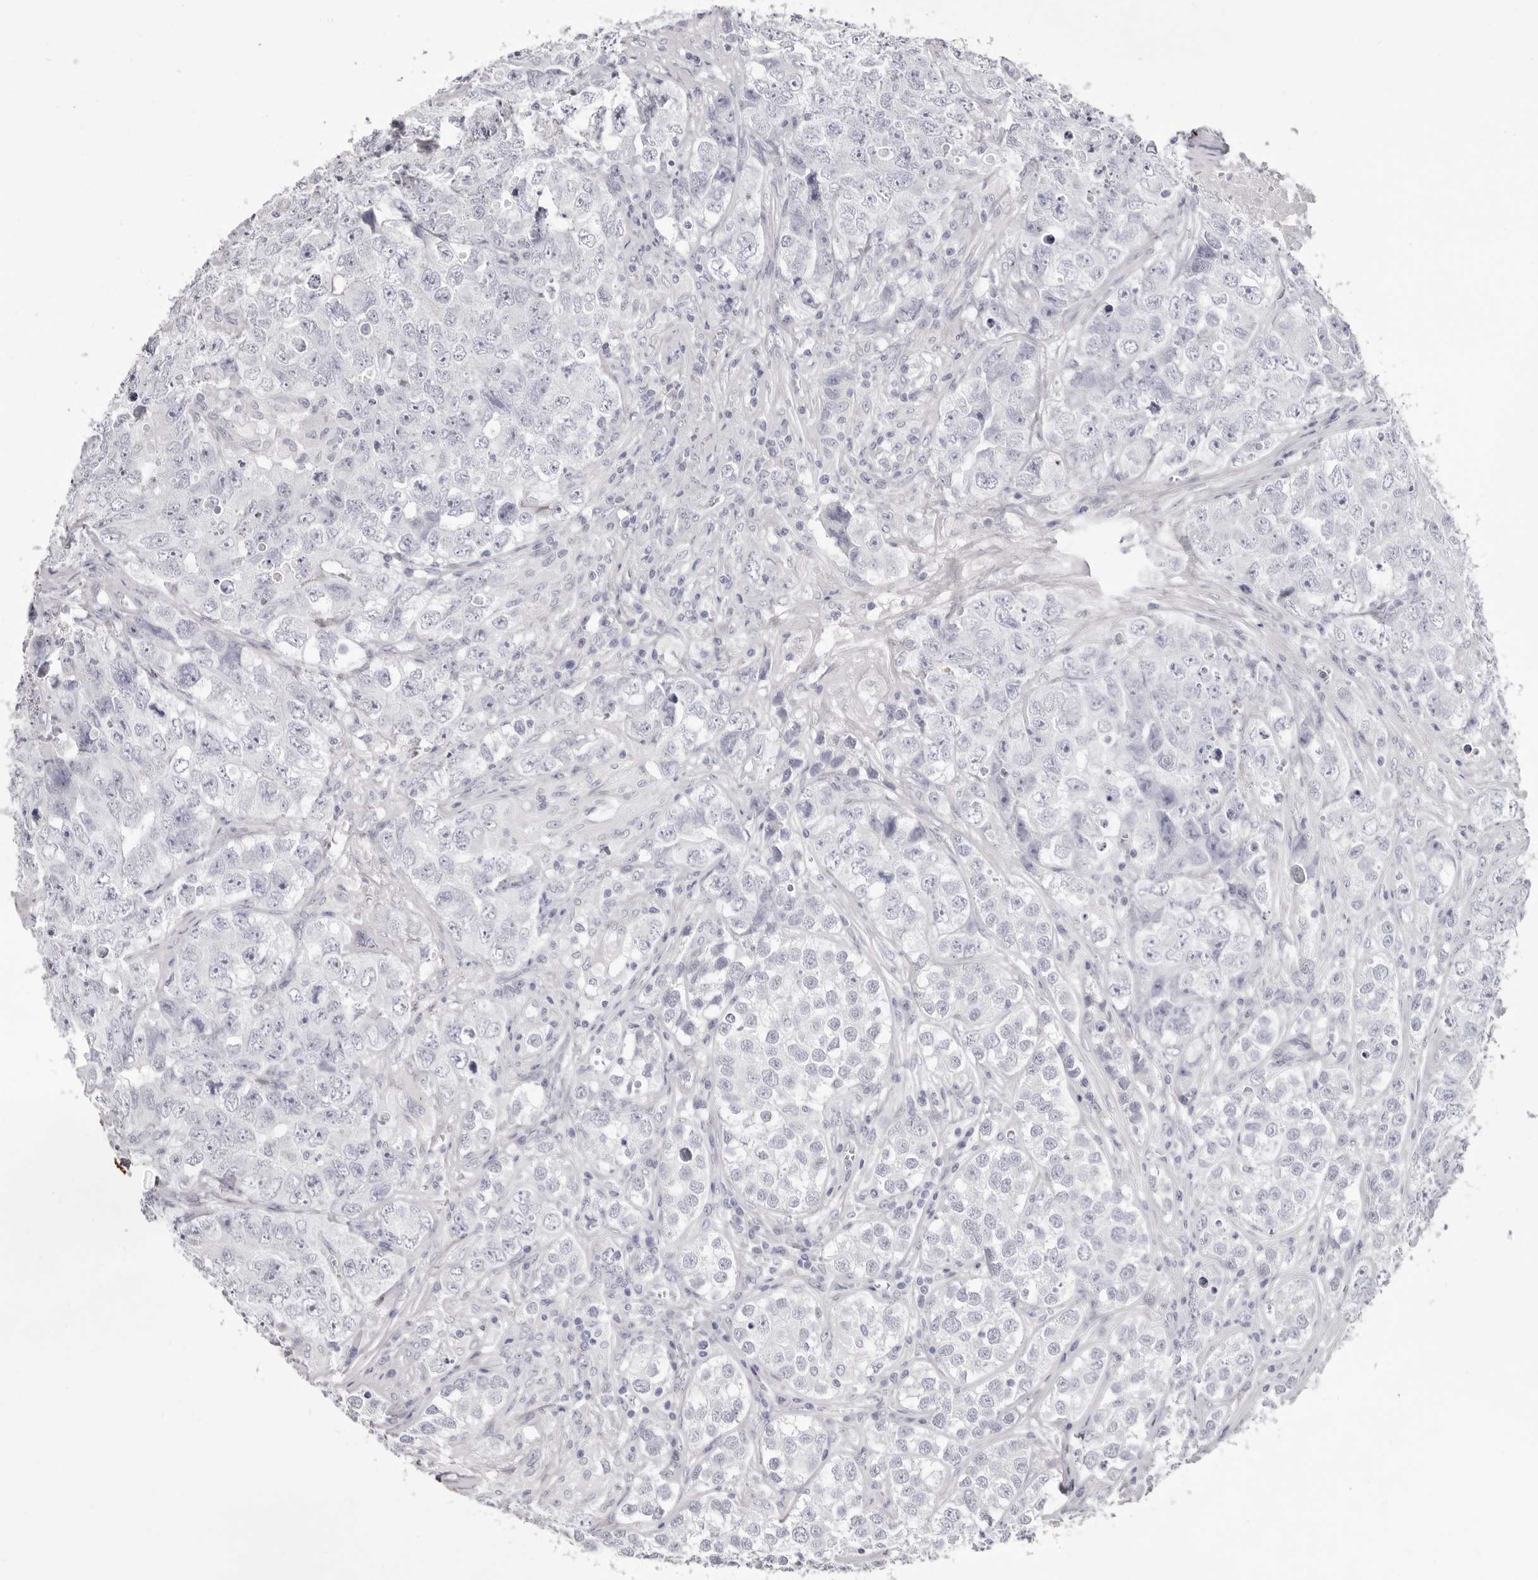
{"staining": {"intensity": "negative", "quantity": "none", "location": "none"}, "tissue": "testis cancer", "cell_type": "Tumor cells", "image_type": "cancer", "snomed": [{"axis": "morphology", "description": "Seminoma, NOS"}, {"axis": "morphology", "description": "Carcinoma, Embryonal, NOS"}, {"axis": "topography", "description": "Testis"}], "caption": "Tumor cells show no significant positivity in embryonal carcinoma (testis).", "gene": "LPO", "patient": {"sex": "male", "age": 43}}